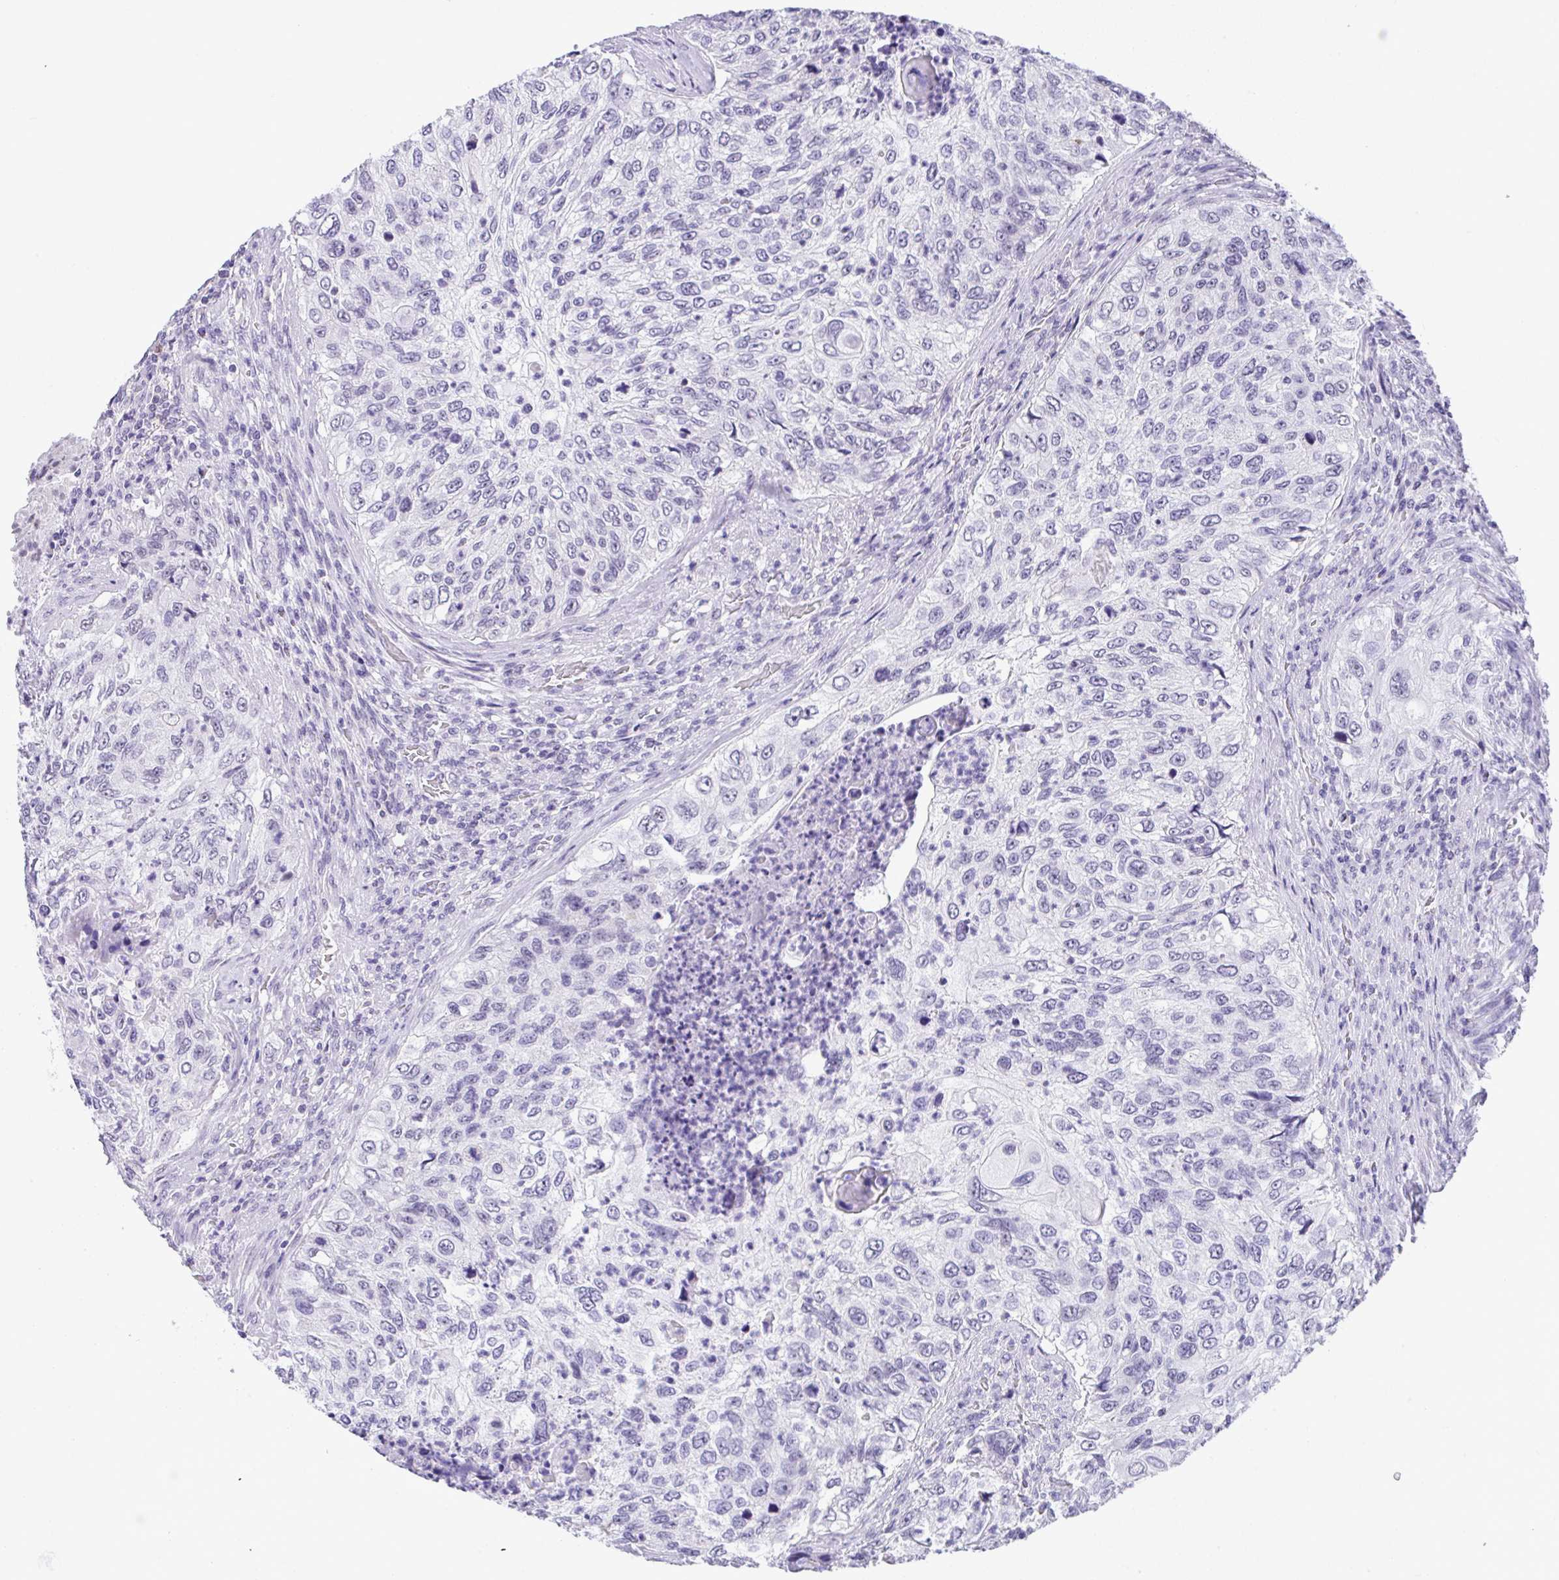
{"staining": {"intensity": "negative", "quantity": "none", "location": "none"}, "tissue": "urothelial cancer", "cell_type": "Tumor cells", "image_type": "cancer", "snomed": [{"axis": "morphology", "description": "Urothelial carcinoma, High grade"}, {"axis": "topography", "description": "Urinary bladder"}], "caption": "Immunohistochemistry (IHC) of urothelial cancer exhibits no expression in tumor cells.", "gene": "YBX2", "patient": {"sex": "female", "age": 60}}